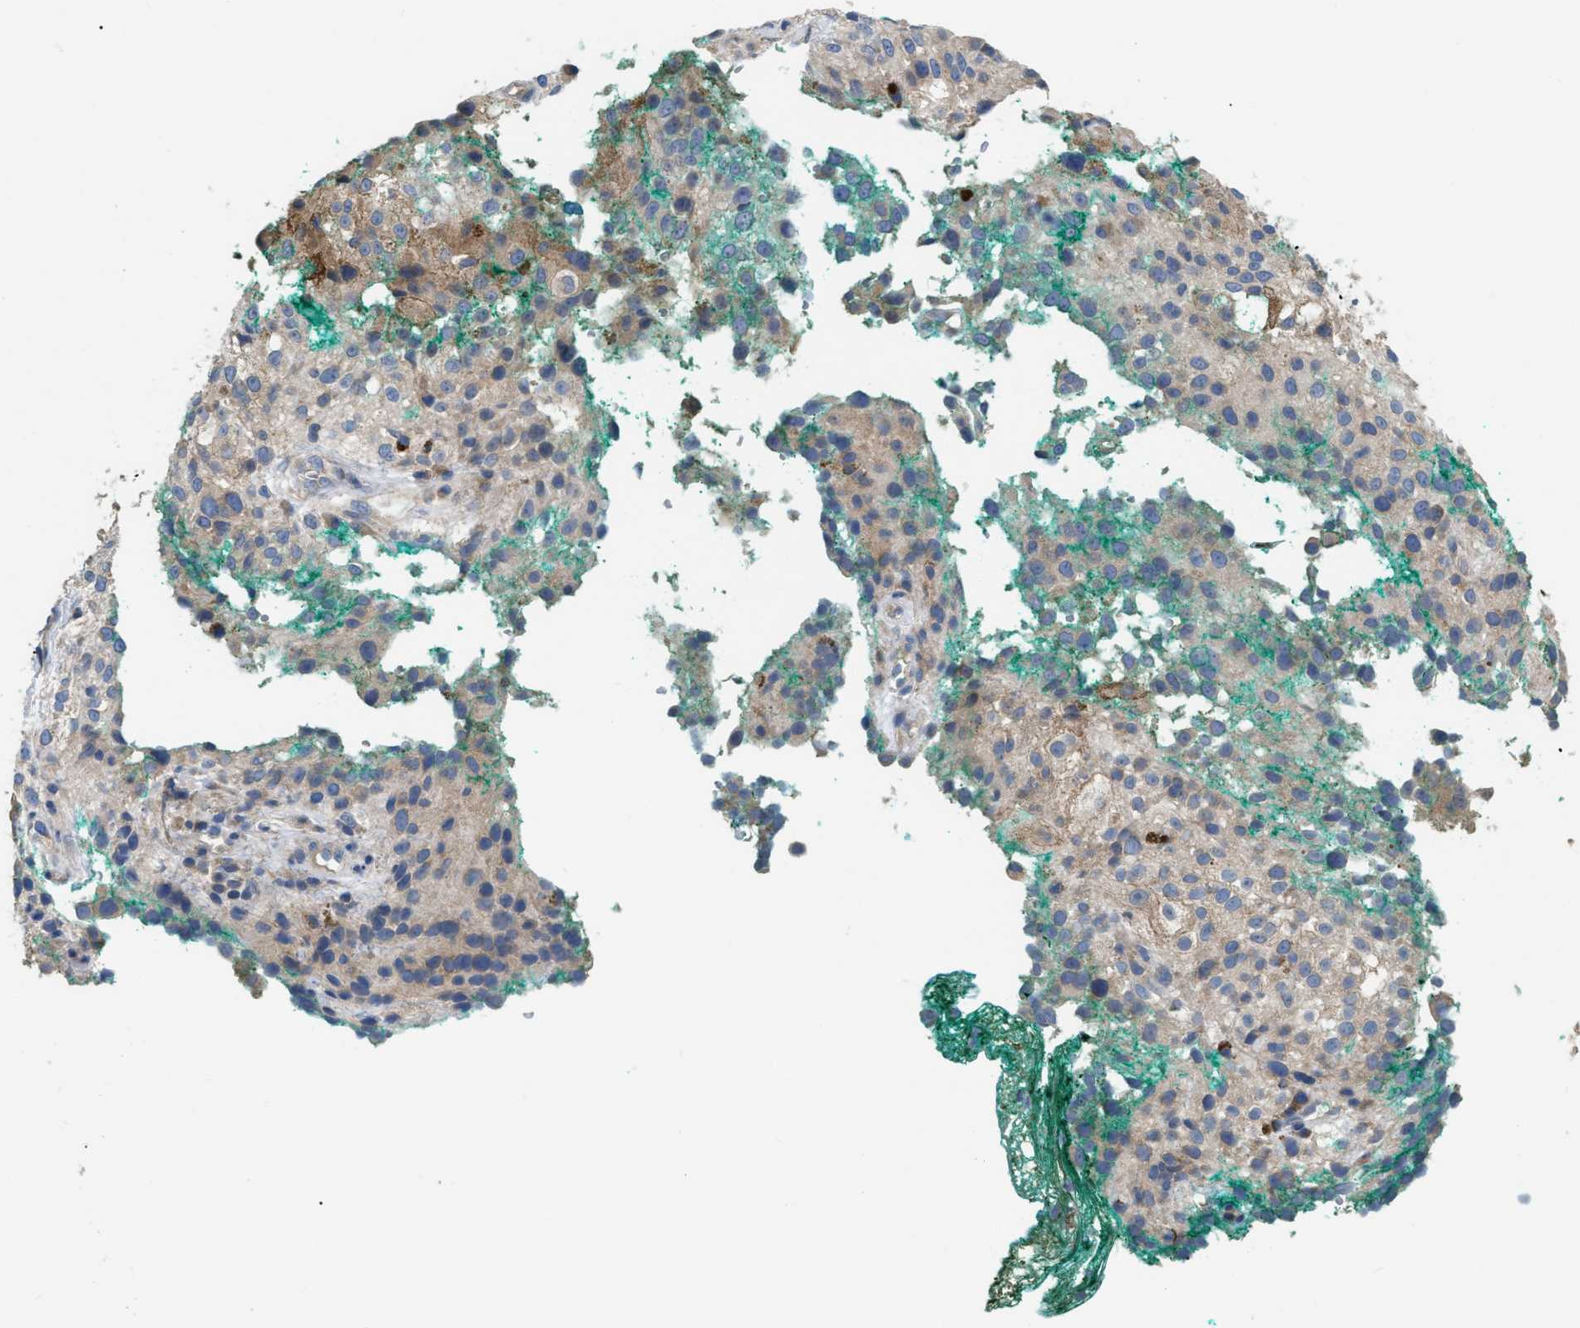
{"staining": {"intensity": "negative", "quantity": "none", "location": "none"}, "tissue": "melanoma", "cell_type": "Tumor cells", "image_type": "cancer", "snomed": [{"axis": "morphology", "description": "Necrosis, NOS"}, {"axis": "morphology", "description": "Malignant melanoma, NOS"}, {"axis": "topography", "description": "Skin"}], "caption": "Photomicrograph shows no significant protein positivity in tumor cells of malignant melanoma.", "gene": "DHX58", "patient": {"sex": "female", "age": 87}}